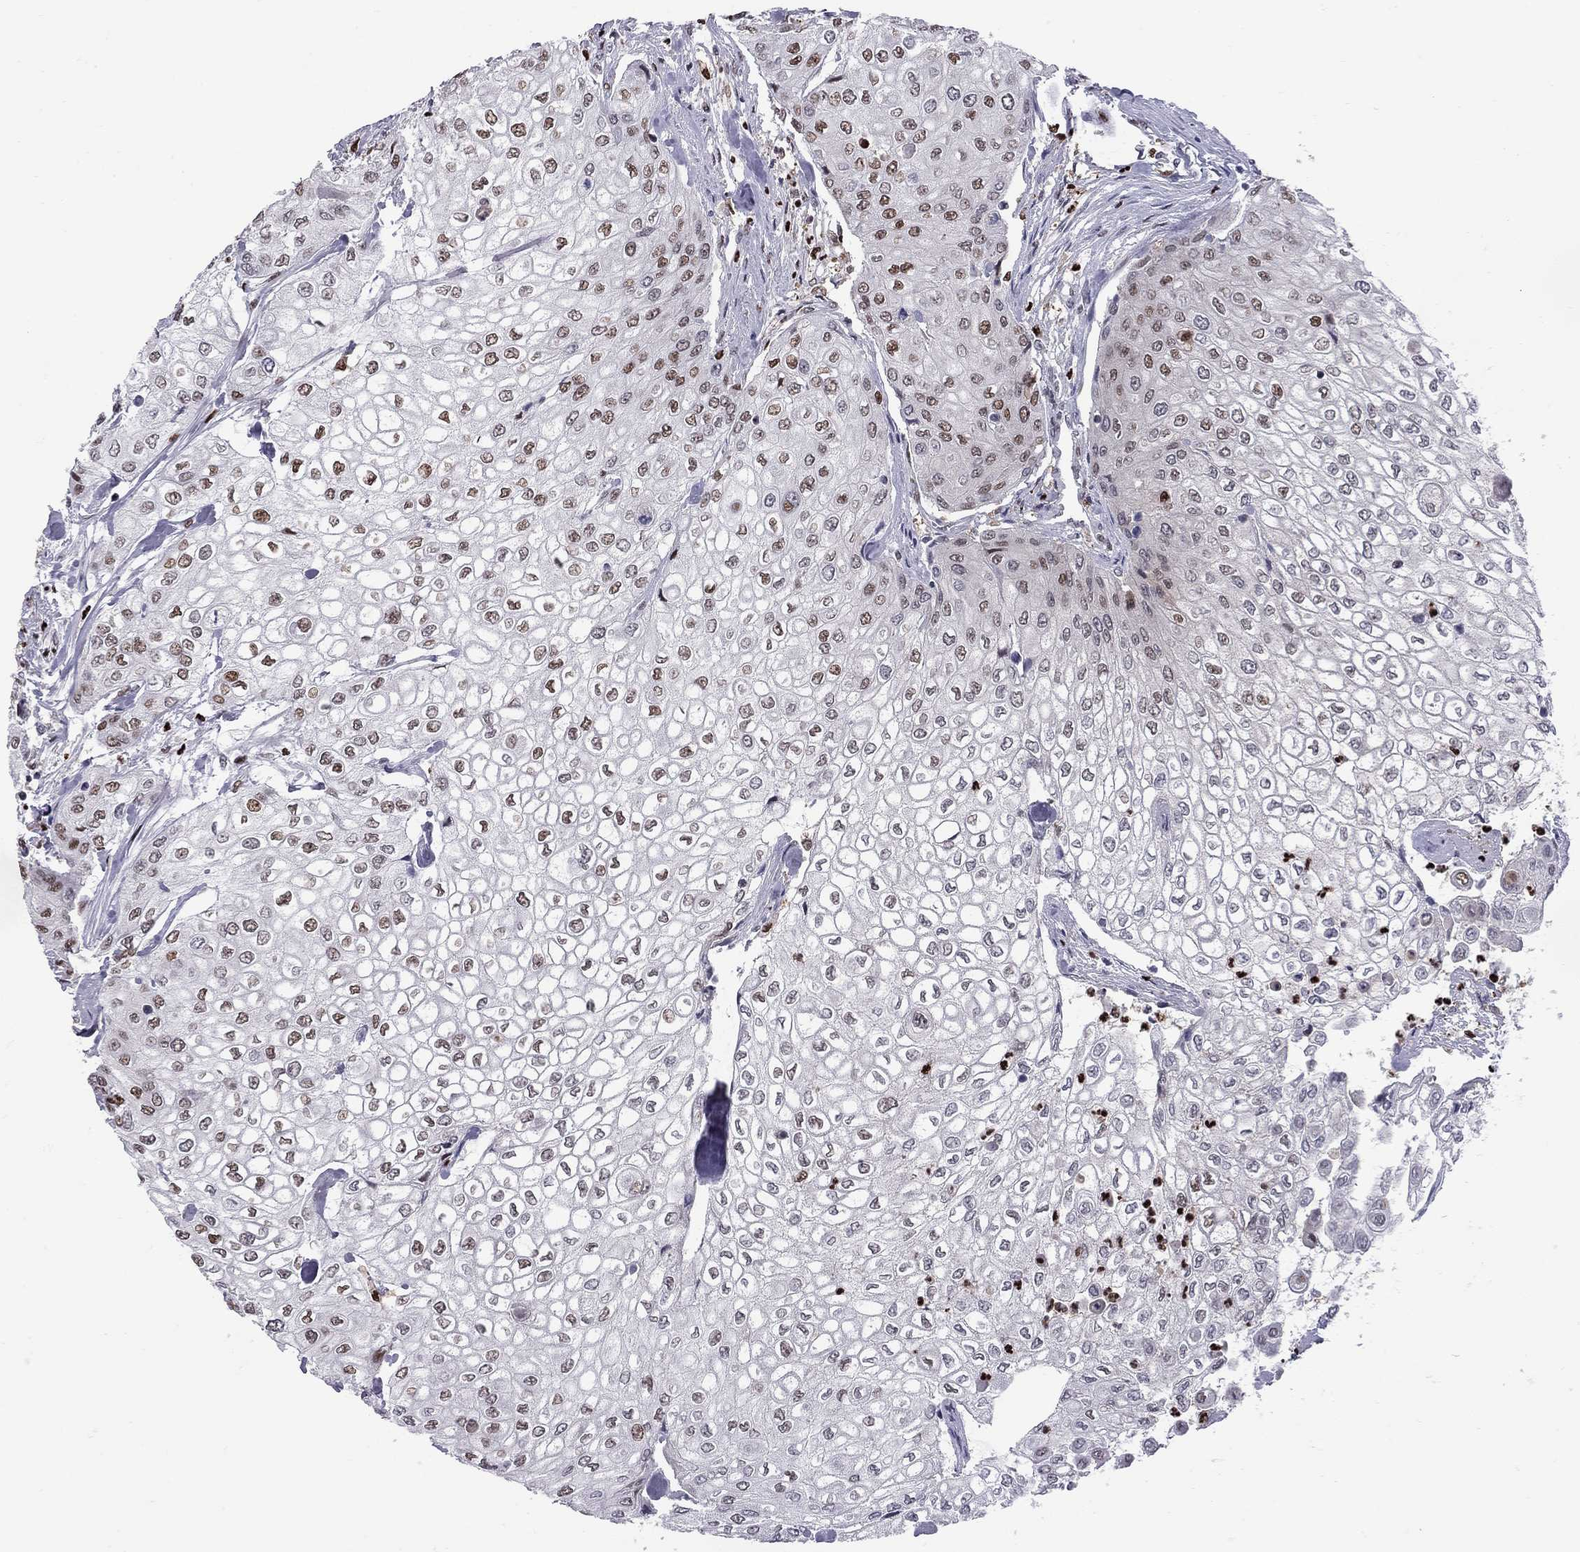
{"staining": {"intensity": "moderate", "quantity": ">75%", "location": "cytoplasmic/membranous,nuclear"}, "tissue": "urothelial cancer", "cell_type": "Tumor cells", "image_type": "cancer", "snomed": [{"axis": "morphology", "description": "Urothelial carcinoma, High grade"}, {"axis": "topography", "description": "Urinary bladder"}], "caption": "A medium amount of moderate cytoplasmic/membranous and nuclear expression is seen in about >75% of tumor cells in urothelial cancer tissue. The protein is shown in brown color, while the nuclei are stained blue.", "gene": "PCGF3", "patient": {"sex": "male", "age": 62}}